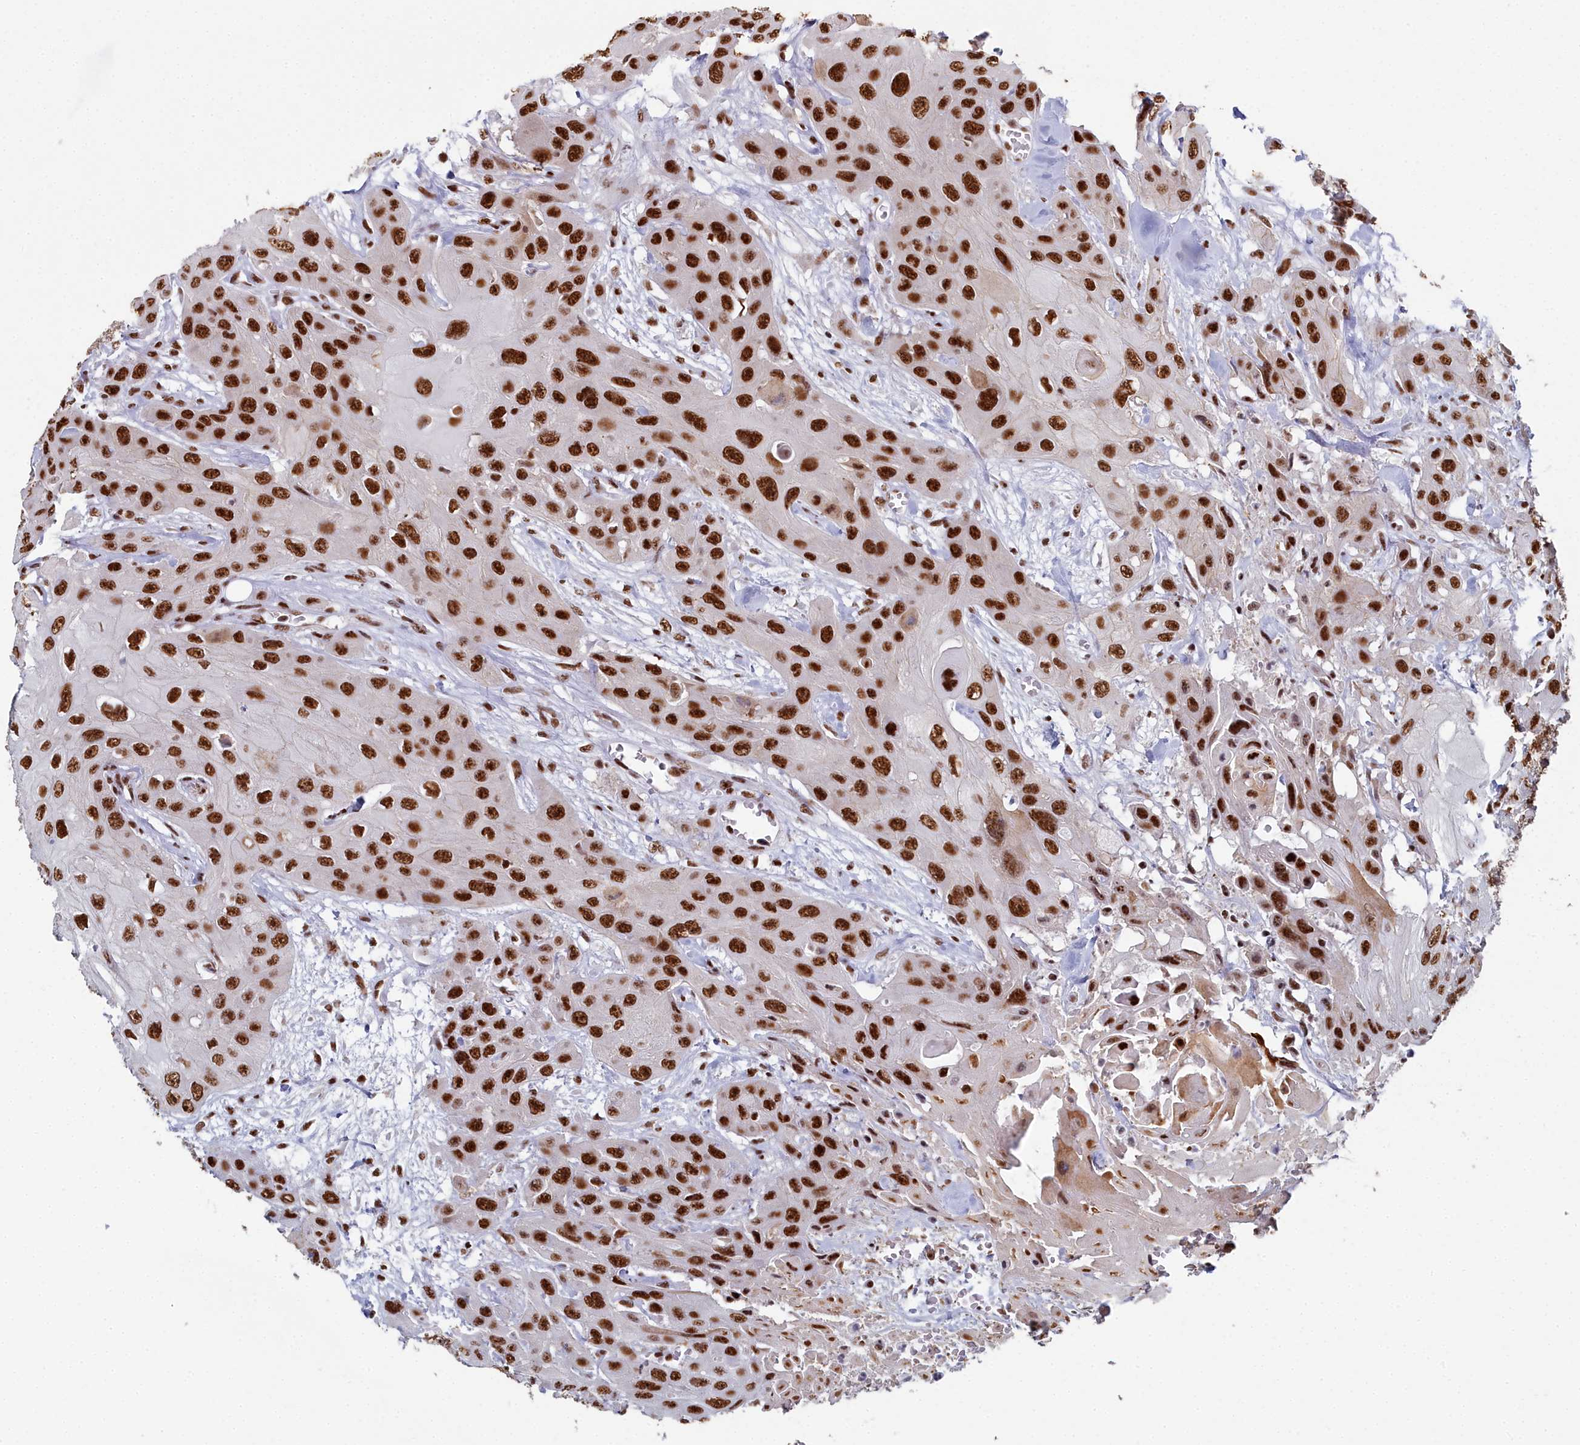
{"staining": {"intensity": "strong", "quantity": ">75%", "location": "nuclear"}, "tissue": "head and neck cancer", "cell_type": "Tumor cells", "image_type": "cancer", "snomed": [{"axis": "morphology", "description": "Squamous cell carcinoma, NOS"}, {"axis": "topography", "description": "Head-Neck"}], "caption": "Head and neck squamous cell carcinoma stained for a protein (brown) shows strong nuclear positive positivity in about >75% of tumor cells.", "gene": "SF3B3", "patient": {"sex": "male", "age": 81}}